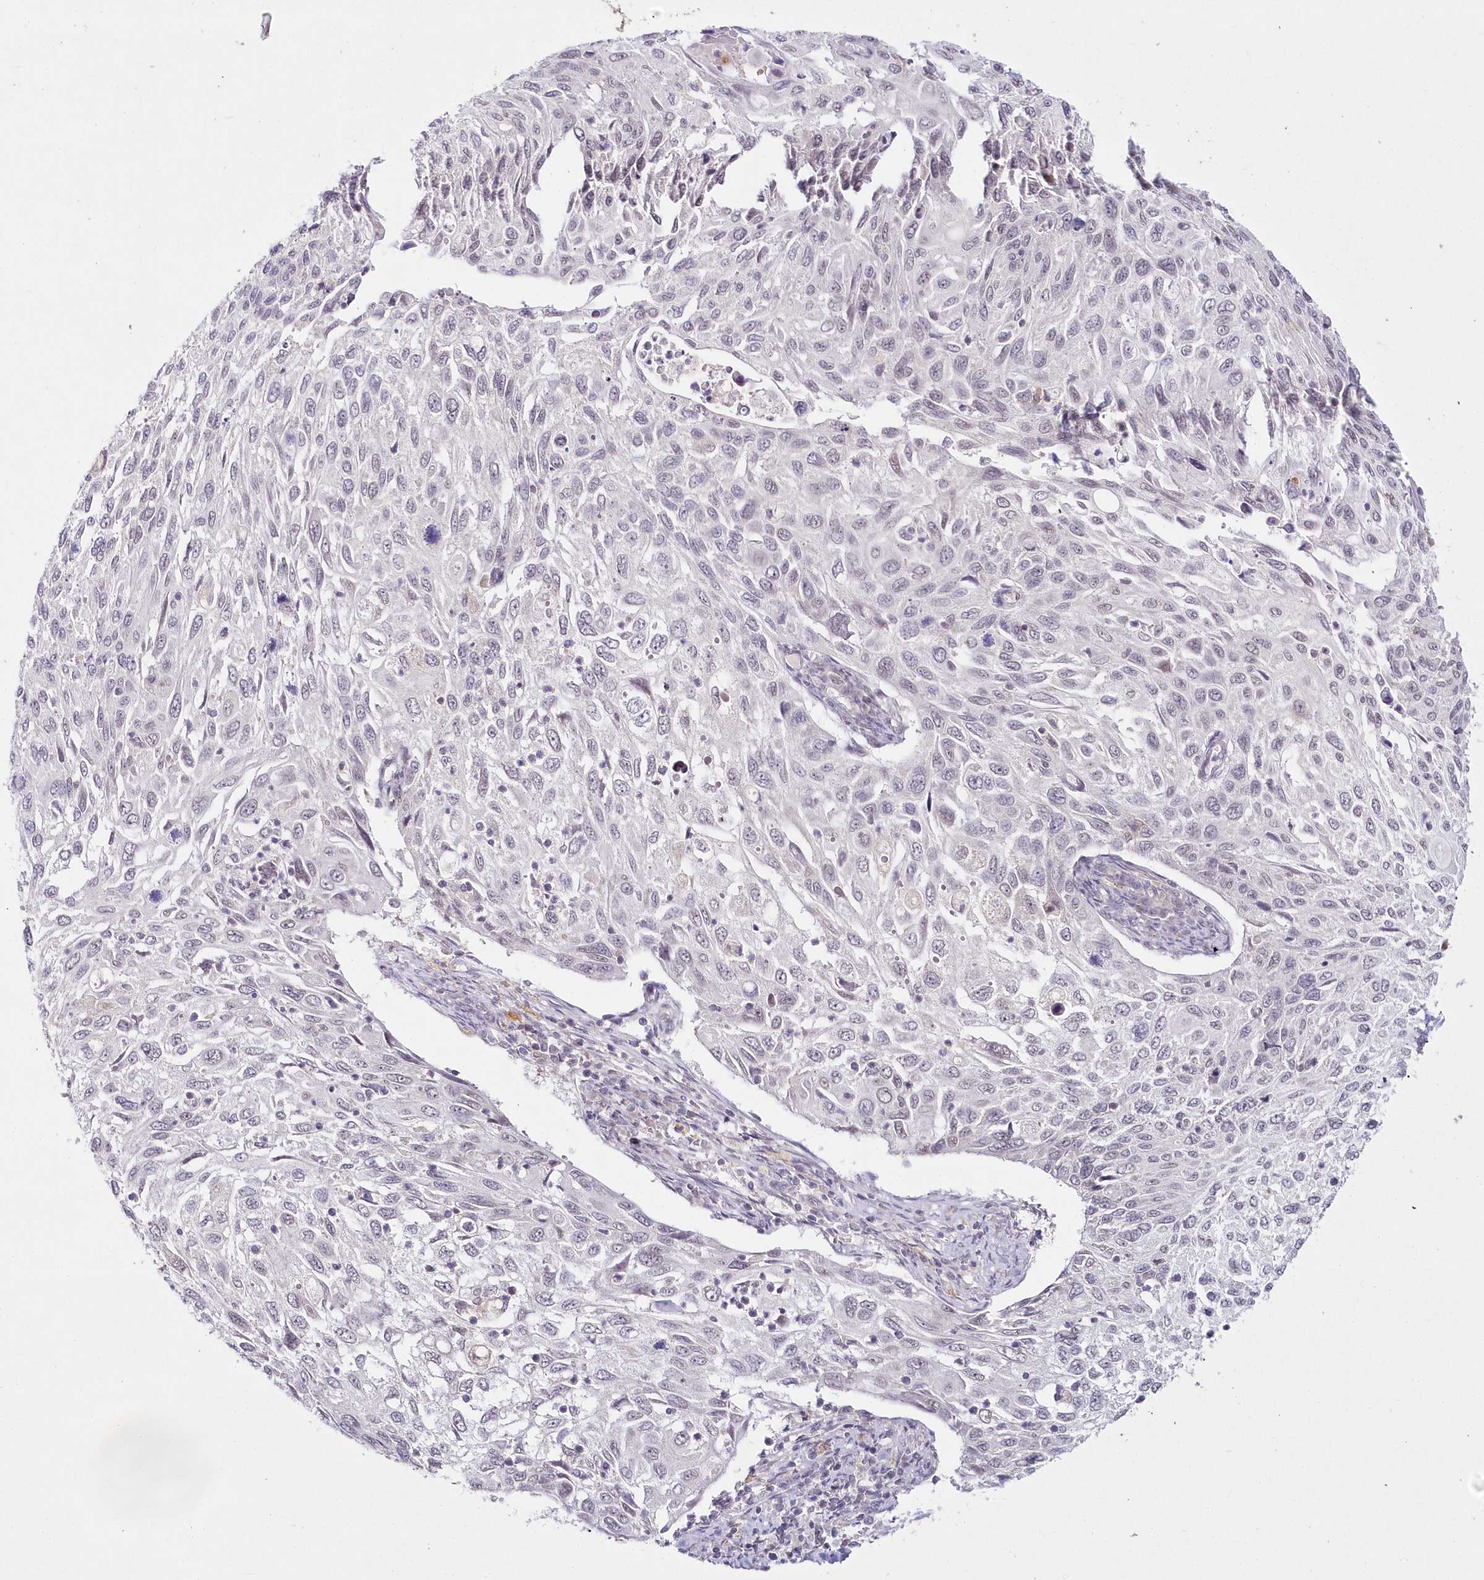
{"staining": {"intensity": "negative", "quantity": "none", "location": "none"}, "tissue": "cervical cancer", "cell_type": "Tumor cells", "image_type": "cancer", "snomed": [{"axis": "morphology", "description": "Squamous cell carcinoma, NOS"}, {"axis": "topography", "description": "Cervix"}], "caption": "This is an IHC micrograph of squamous cell carcinoma (cervical). There is no positivity in tumor cells.", "gene": "HYCC2", "patient": {"sex": "female", "age": 70}}